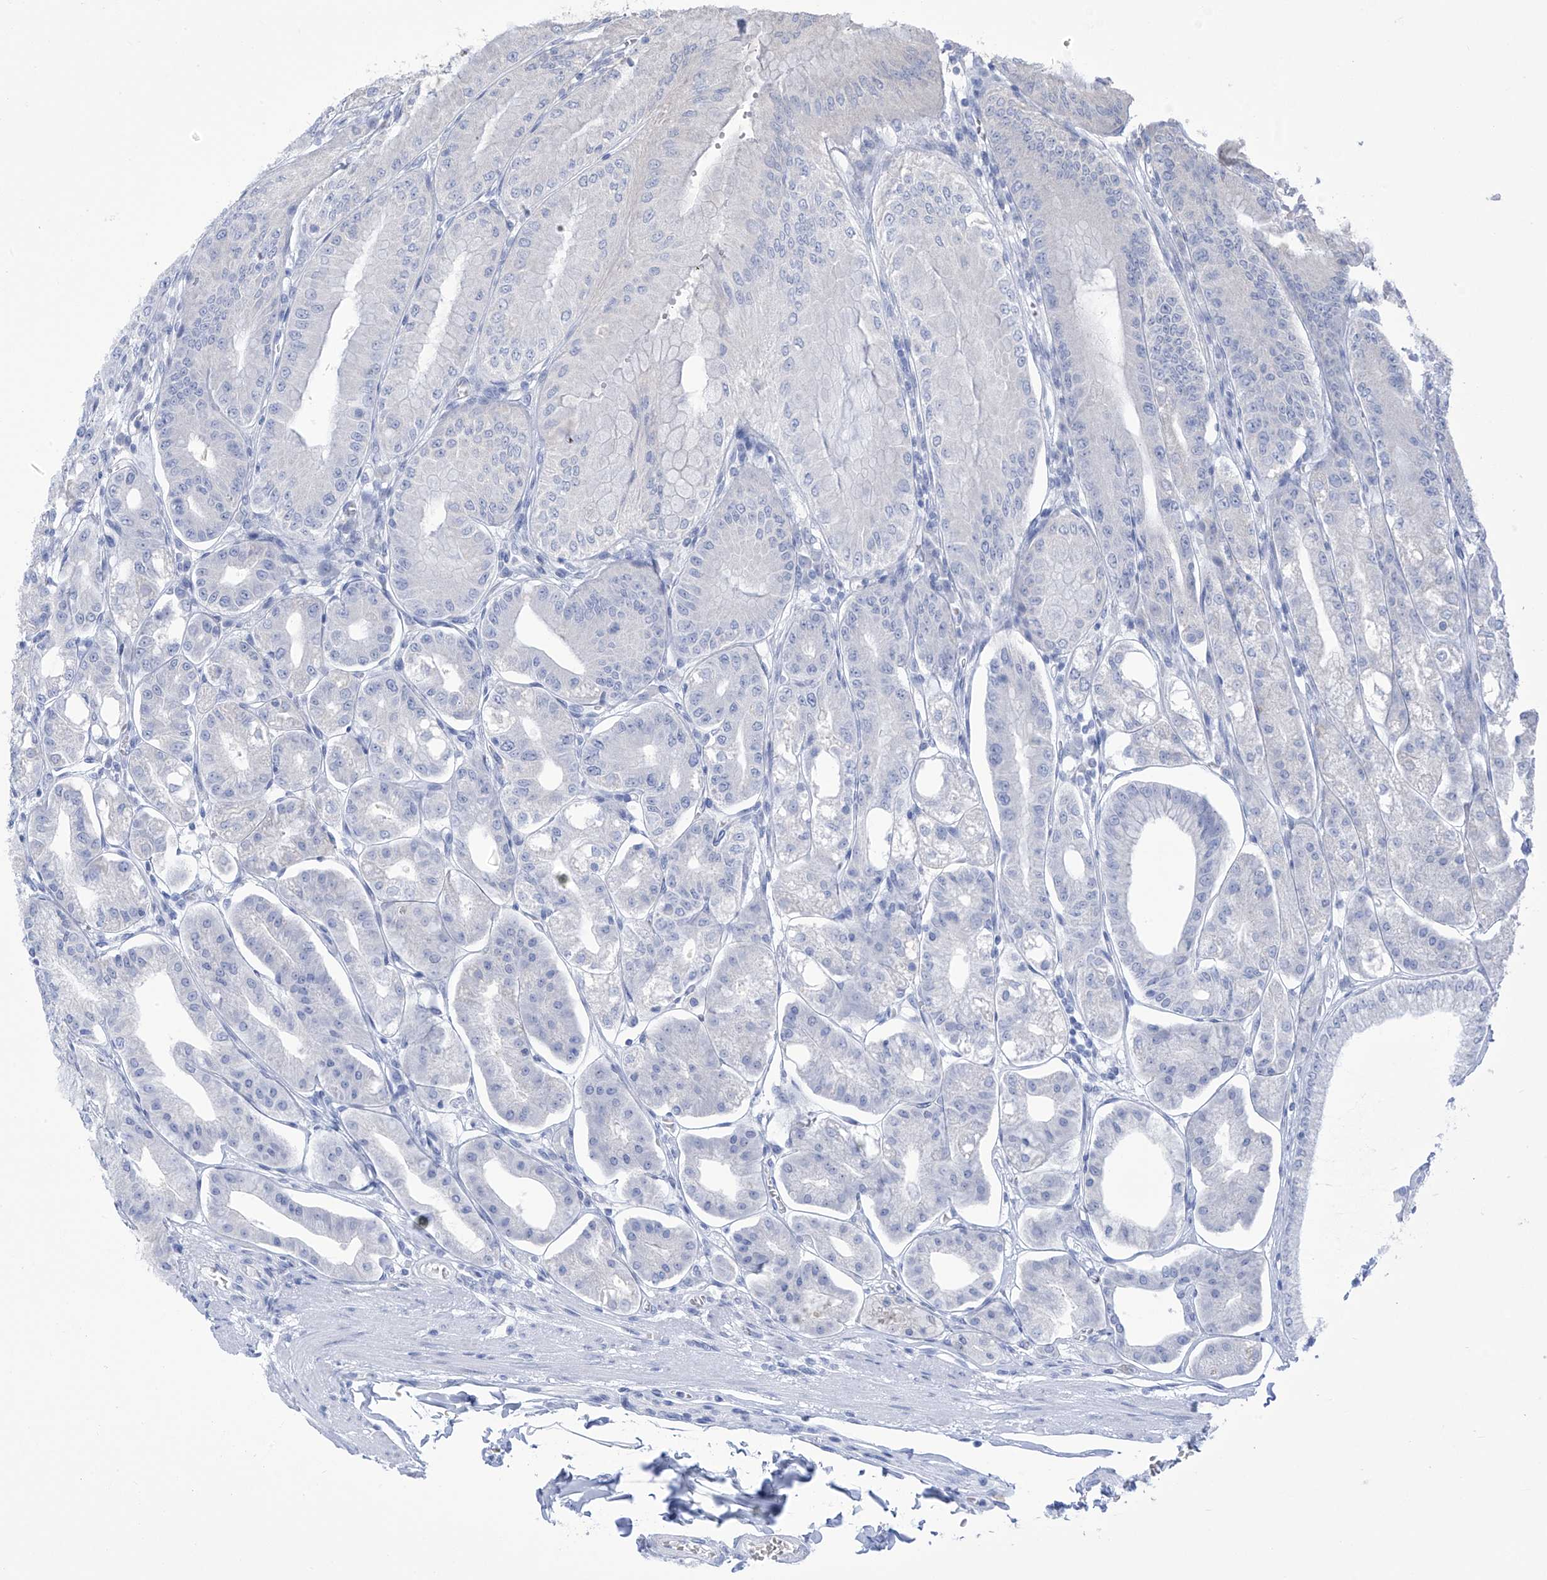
{"staining": {"intensity": "moderate", "quantity": "<25%", "location": "cytoplasmic/membranous"}, "tissue": "stomach", "cell_type": "Glandular cells", "image_type": "normal", "snomed": [{"axis": "morphology", "description": "Normal tissue, NOS"}, {"axis": "topography", "description": "Stomach, lower"}], "caption": "Immunohistochemistry (IHC) (DAB (3,3'-diaminobenzidine)) staining of normal human stomach demonstrates moderate cytoplasmic/membranous protein positivity in approximately <25% of glandular cells.", "gene": "OGT", "patient": {"sex": "male", "age": 71}}